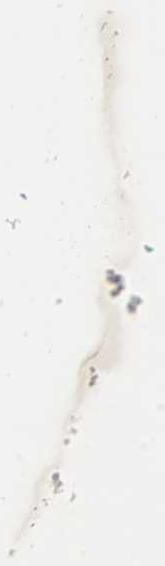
{"staining": {"intensity": "negative", "quantity": "none", "location": "none"}, "tissue": "adipose tissue", "cell_type": "Adipocytes", "image_type": "normal", "snomed": [{"axis": "morphology", "description": "Normal tissue, NOS"}, {"axis": "topography", "description": "Soft tissue"}], "caption": "The IHC micrograph has no significant expression in adipocytes of adipose tissue.", "gene": "NR2C2", "patient": {"sex": "male", "age": 72}}